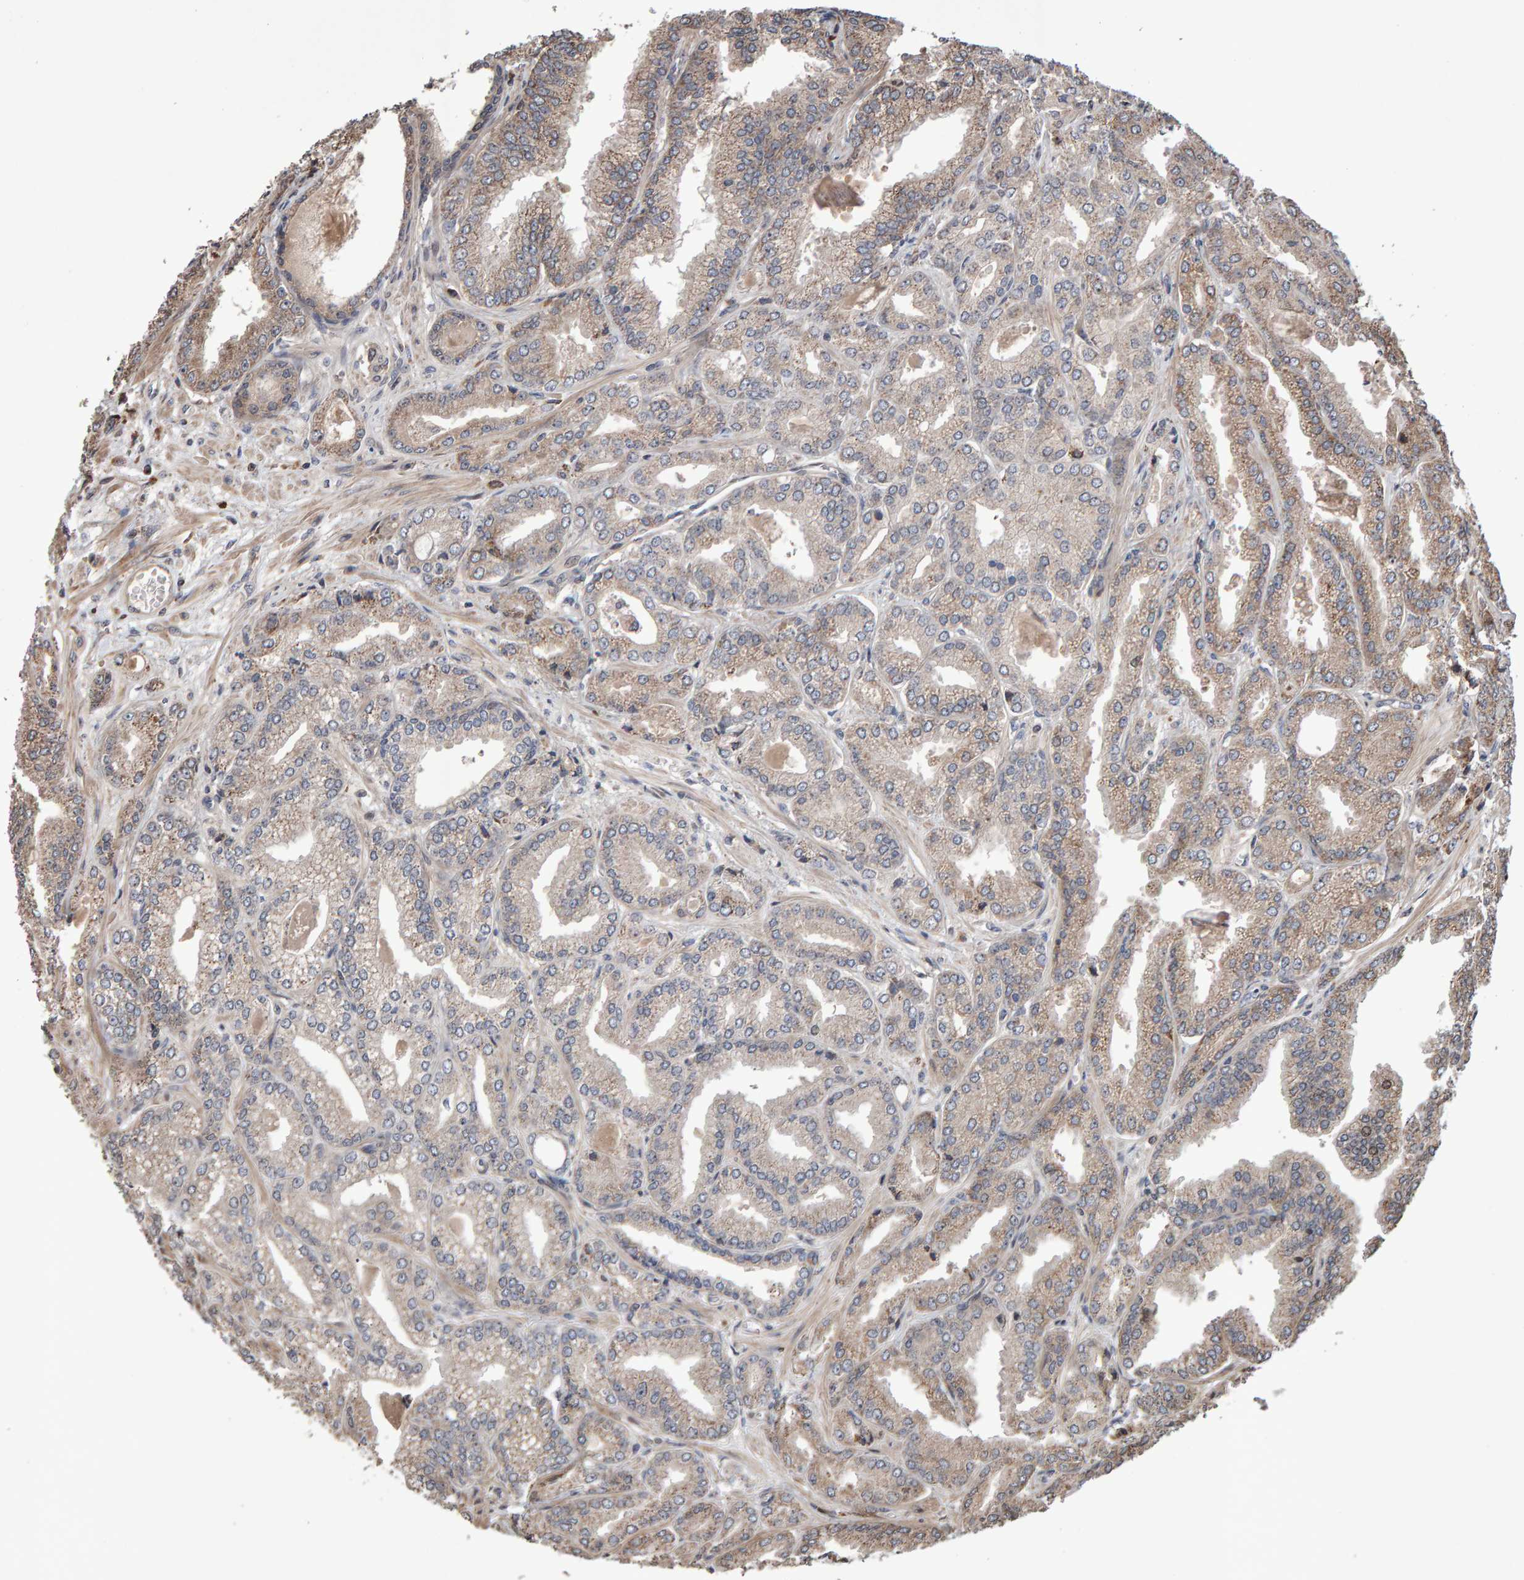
{"staining": {"intensity": "weak", "quantity": ">75%", "location": "cytoplasmic/membranous"}, "tissue": "prostate cancer", "cell_type": "Tumor cells", "image_type": "cancer", "snomed": [{"axis": "morphology", "description": "Adenocarcinoma, Low grade"}, {"axis": "topography", "description": "Prostate"}], "caption": "Protein expression analysis of human prostate cancer (low-grade adenocarcinoma) reveals weak cytoplasmic/membranous expression in approximately >75% of tumor cells.", "gene": "PECR", "patient": {"sex": "male", "age": 52}}